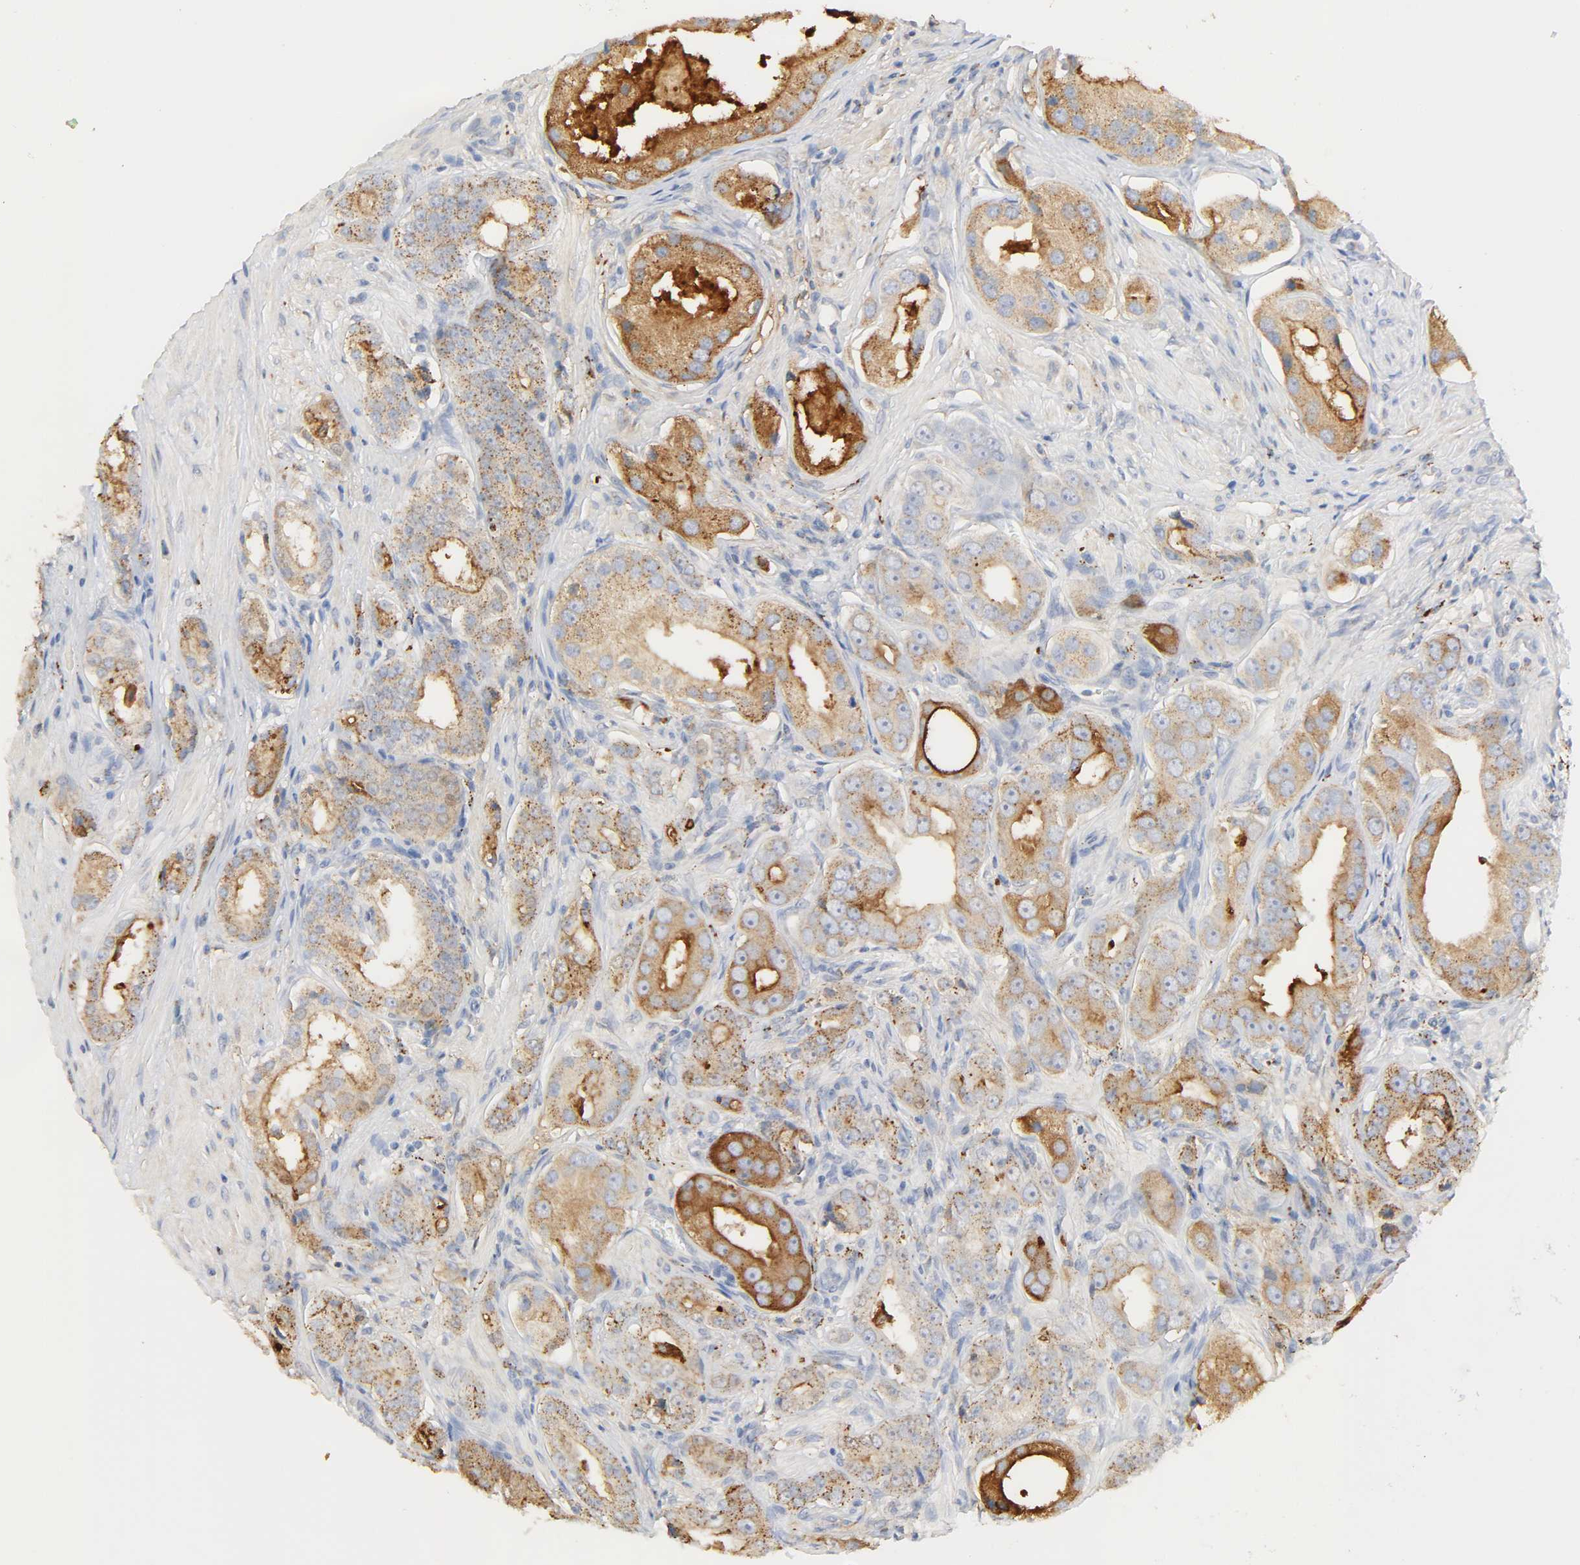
{"staining": {"intensity": "moderate", "quantity": ">75%", "location": "cytoplasmic/membranous"}, "tissue": "prostate cancer", "cell_type": "Tumor cells", "image_type": "cancer", "snomed": [{"axis": "morphology", "description": "Adenocarcinoma, Medium grade"}, {"axis": "topography", "description": "Prostate"}], "caption": "Moderate cytoplasmic/membranous staining for a protein is appreciated in about >75% of tumor cells of prostate cancer (adenocarcinoma (medium-grade)) using immunohistochemistry.", "gene": "MAGEB17", "patient": {"sex": "male", "age": 53}}